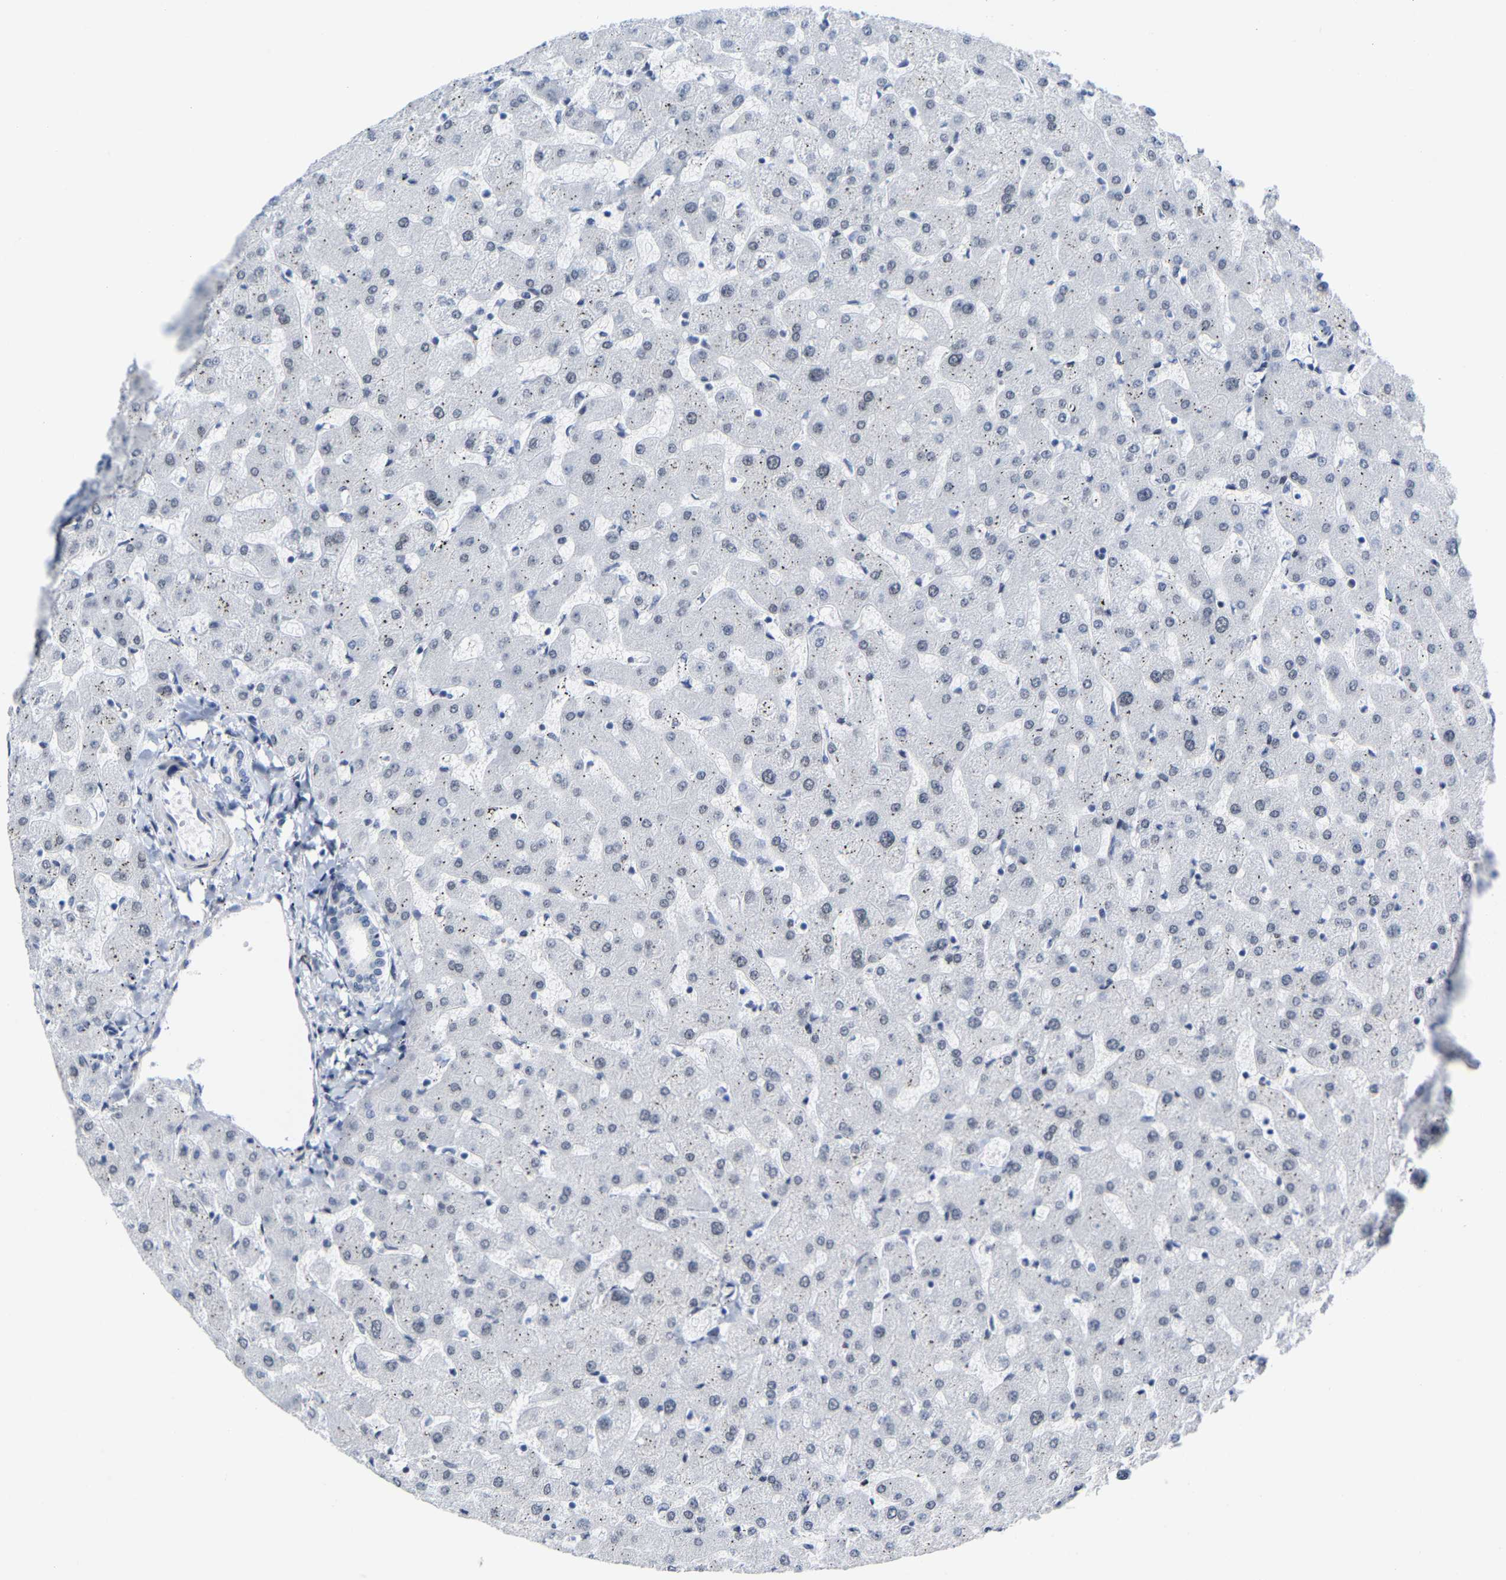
{"staining": {"intensity": "negative", "quantity": "none", "location": "none"}, "tissue": "liver", "cell_type": "Cholangiocytes", "image_type": "normal", "snomed": [{"axis": "morphology", "description": "Normal tissue, NOS"}, {"axis": "topography", "description": "Liver"}], "caption": "IHC of normal human liver displays no expression in cholangiocytes.", "gene": "FAM180A", "patient": {"sex": "female", "age": 63}}